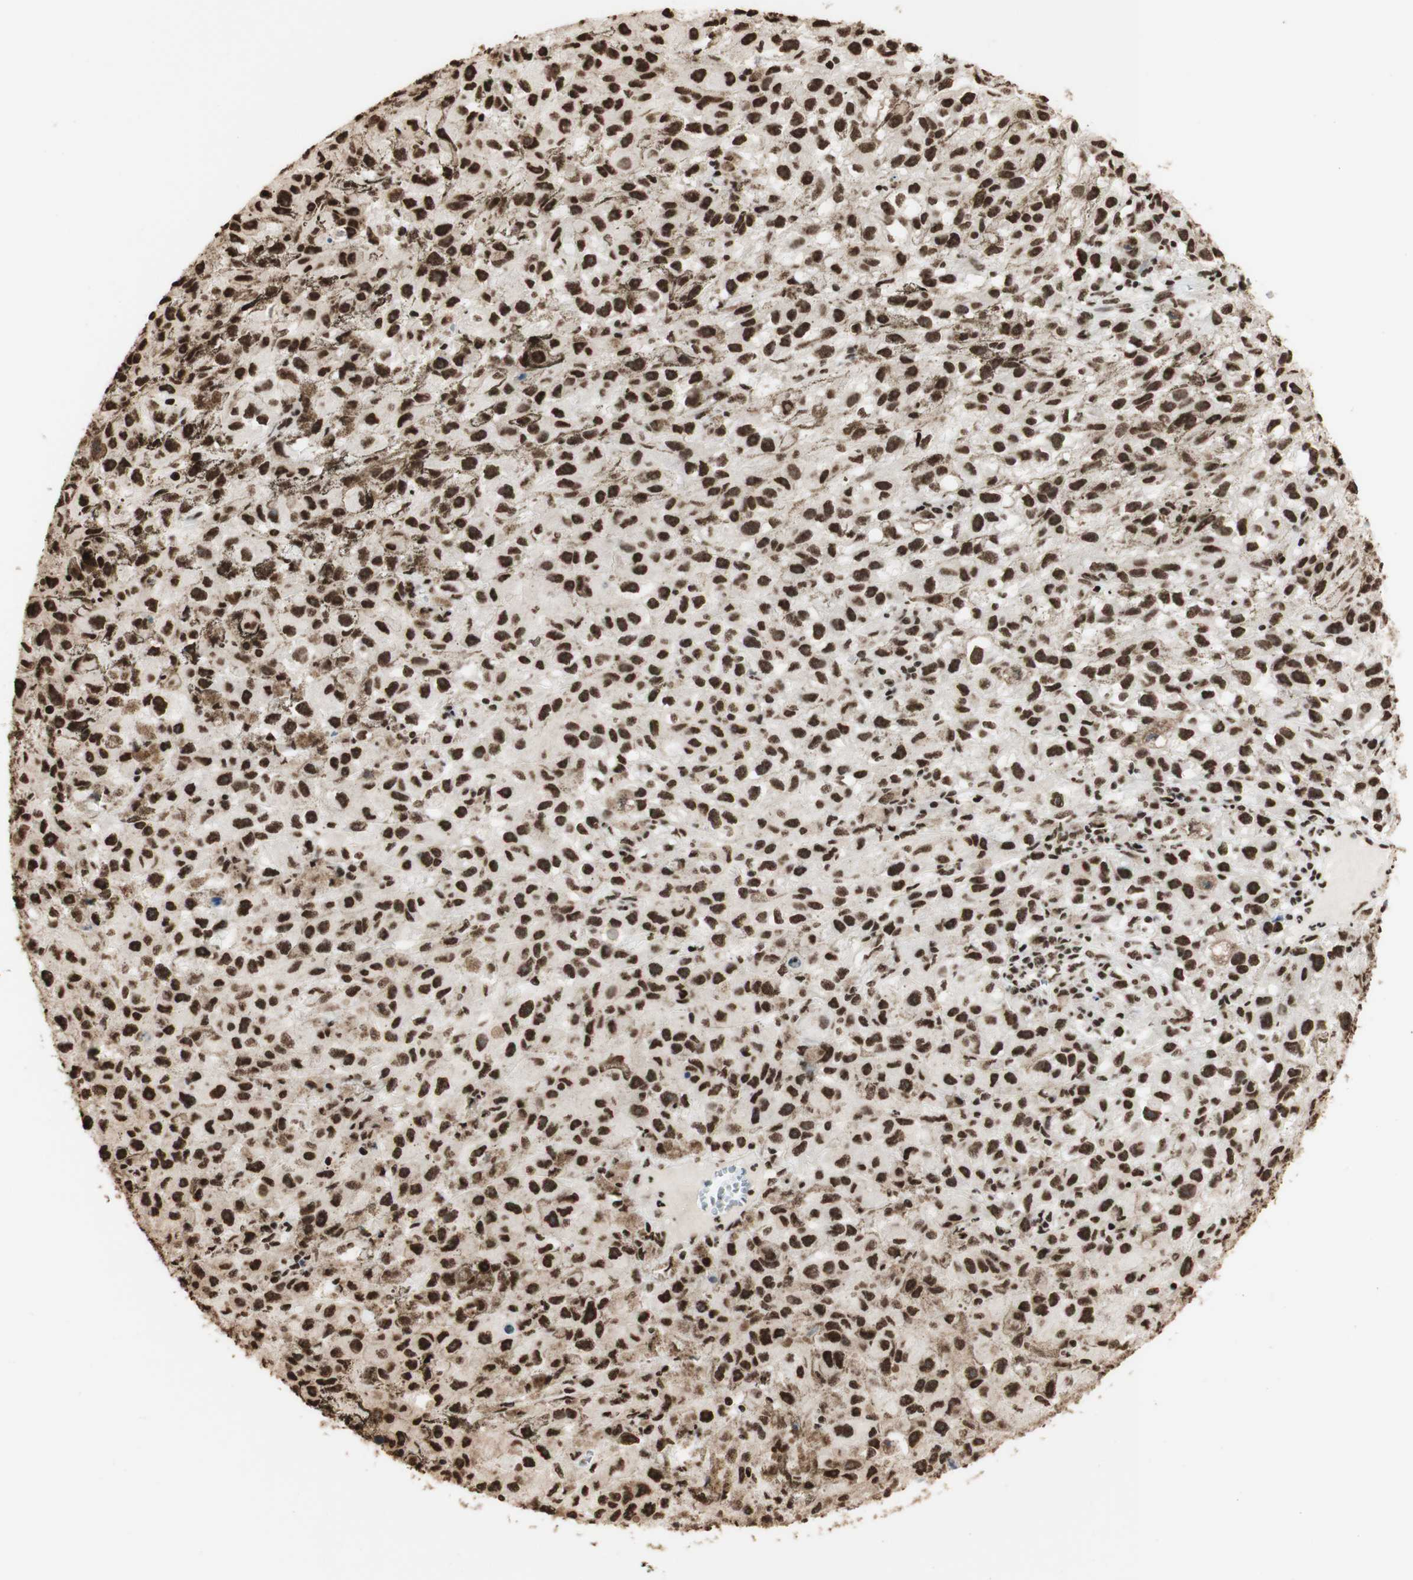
{"staining": {"intensity": "strong", "quantity": ">75%", "location": "nuclear"}, "tissue": "melanoma", "cell_type": "Tumor cells", "image_type": "cancer", "snomed": [{"axis": "morphology", "description": "Malignant melanoma, NOS"}, {"axis": "topography", "description": "Skin"}], "caption": "Immunohistochemical staining of human melanoma exhibits high levels of strong nuclear protein staining in approximately >75% of tumor cells.", "gene": "HNRNPA2B1", "patient": {"sex": "female", "age": 104}}